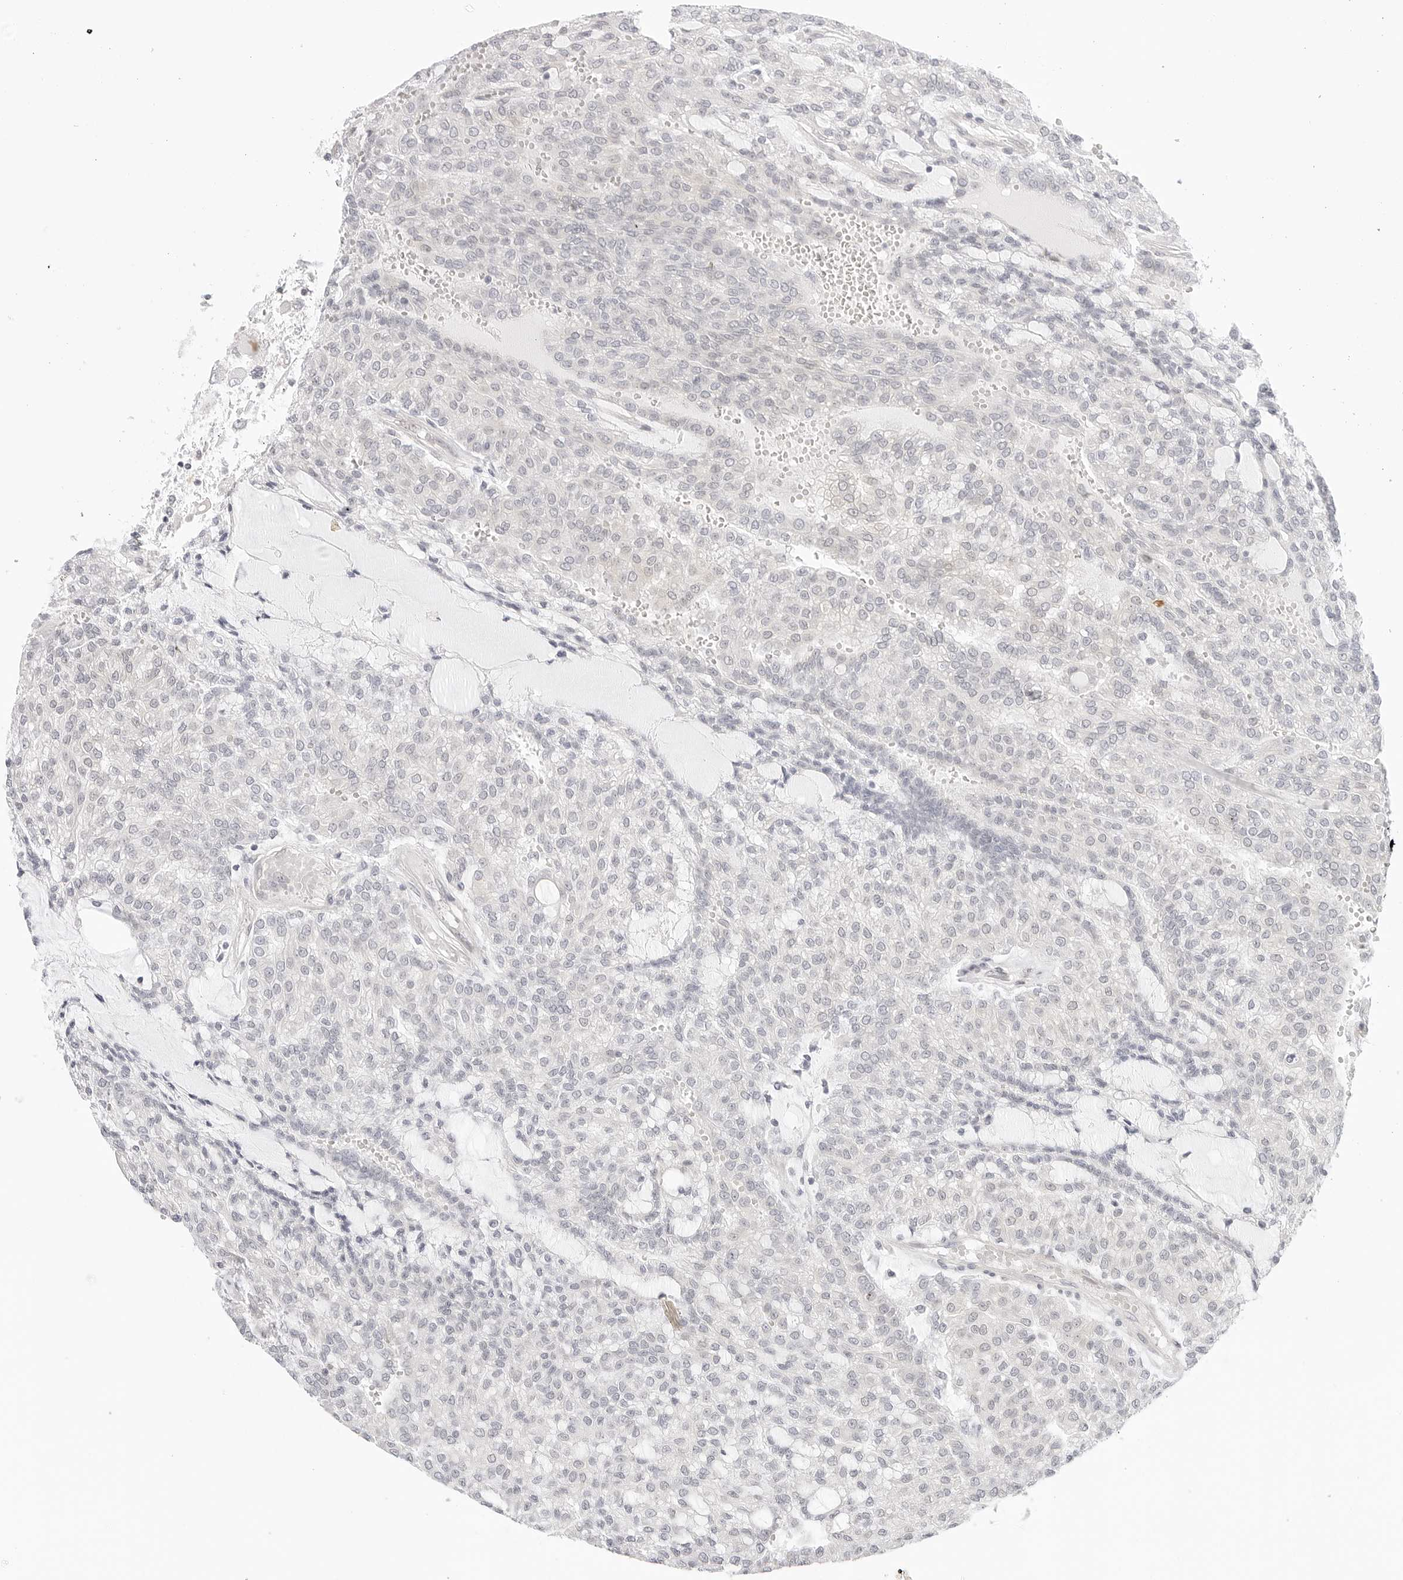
{"staining": {"intensity": "negative", "quantity": "none", "location": "none"}, "tissue": "renal cancer", "cell_type": "Tumor cells", "image_type": "cancer", "snomed": [{"axis": "morphology", "description": "Adenocarcinoma, NOS"}, {"axis": "topography", "description": "Kidney"}], "caption": "High power microscopy image of an IHC histopathology image of adenocarcinoma (renal), revealing no significant expression in tumor cells. (Immunohistochemistry (ihc), brightfield microscopy, high magnification).", "gene": "TCP1", "patient": {"sex": "male", "age": 63}}